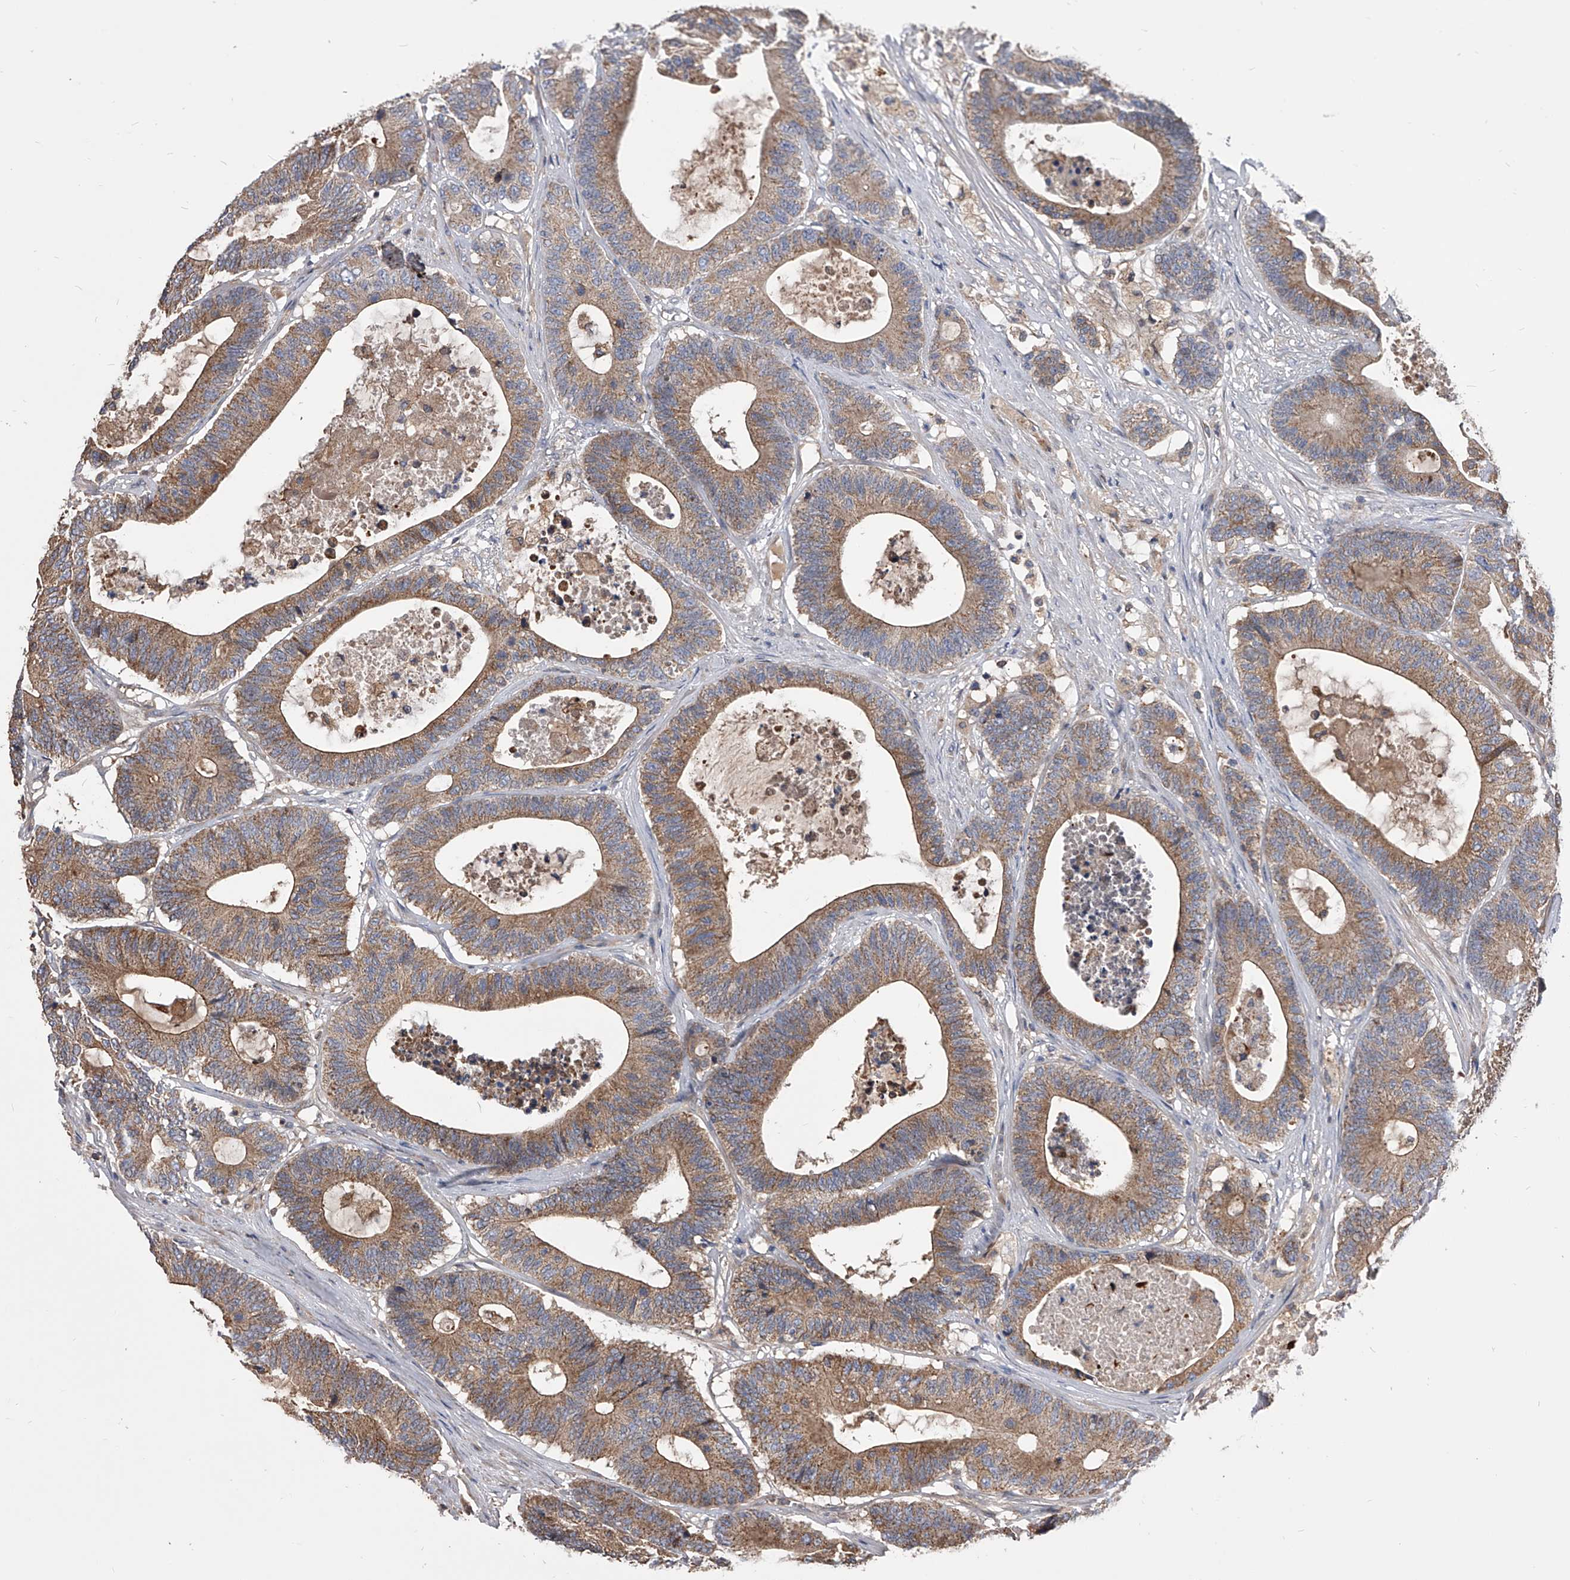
{"staining": {"intensity": "moderate", "quantity": ">75%", "location": "cytoplasmic/membranous"}, "tissue": "colorectal cancer", "cell_type": "Tumor cells", "image_type": "cancer", "snomed": [{"axis": "morphology", "description": "Adenocarcinoma, NOS"}, {"axis": "topography", "description": "Colon"}], "caption": "Immunohistochemistry image of neoplastic tissue: adenocarcinoma (colorectal) stained using immunohistochemistry (IHC) shows medium levels of moderate protein expression localized specifically in the cytoplasmic/membranous of tumor cells, appearing as a cytoplasmic/membranous brown color.", "gene": "CUL7", "patient": {"sex": "female", "age": 84}}